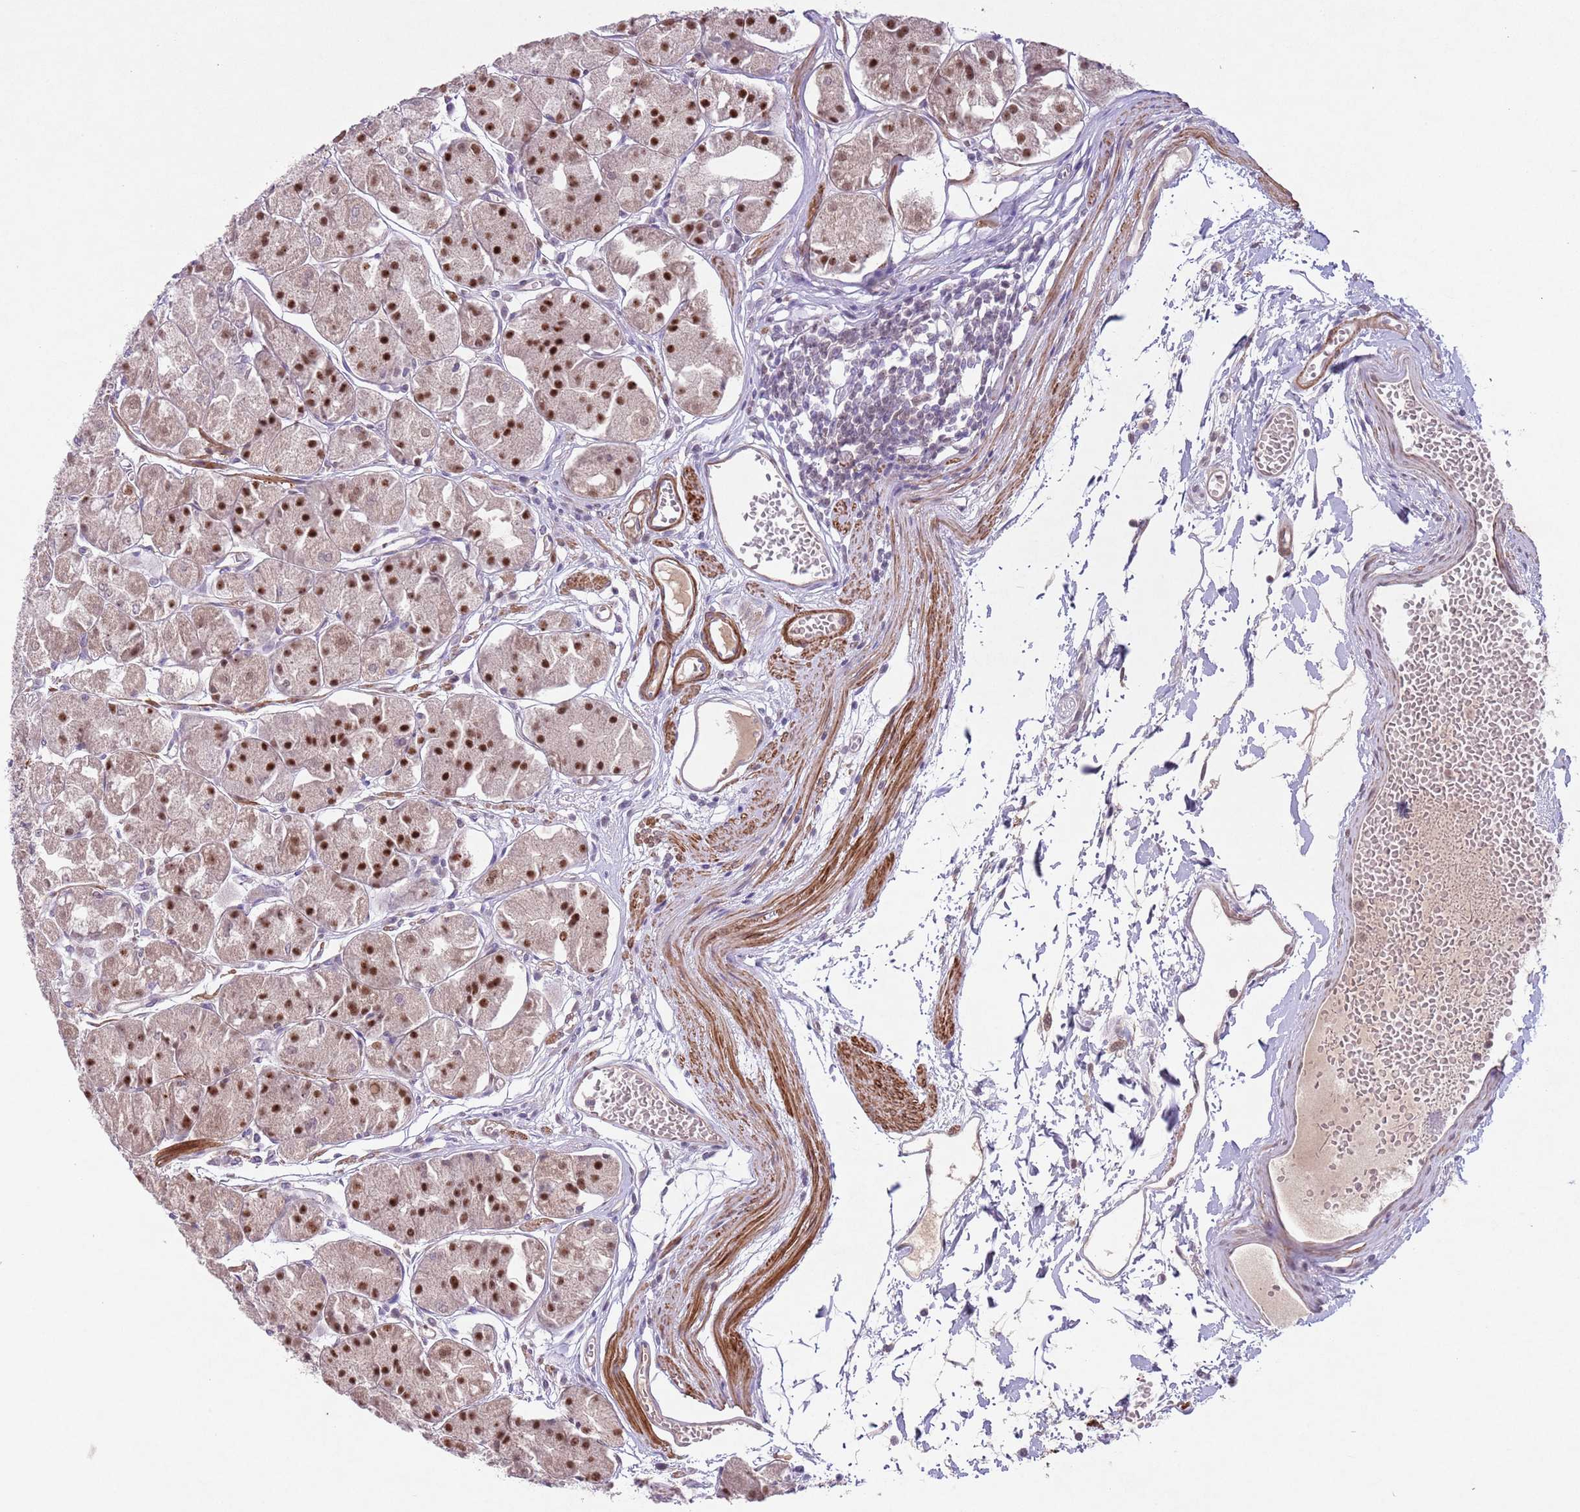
{"staining": {"intensity": "strong", "quantity": "25%-75%", "location": "nuclear"}, "tissue": "stomach", "cell_type": "Glandular cells", "image_type": "normal", "snomed": [{"axis": "morphology", "description": "Normal tissue, NOS"}, {"axis": "topography", "description": "Stomach"}], "caption": "Immunohistochemistry (DAB) staining of benign human stomach demonstrates strong nuclear protein expression in about 25%-75% of glandular cells. (DAB (3,3'-diaminobenzidine) IHC, brown staining for protein, blue staining for nuclei).", "gene": "CCNI", "patient": {"sex": "male", "age": 55}}